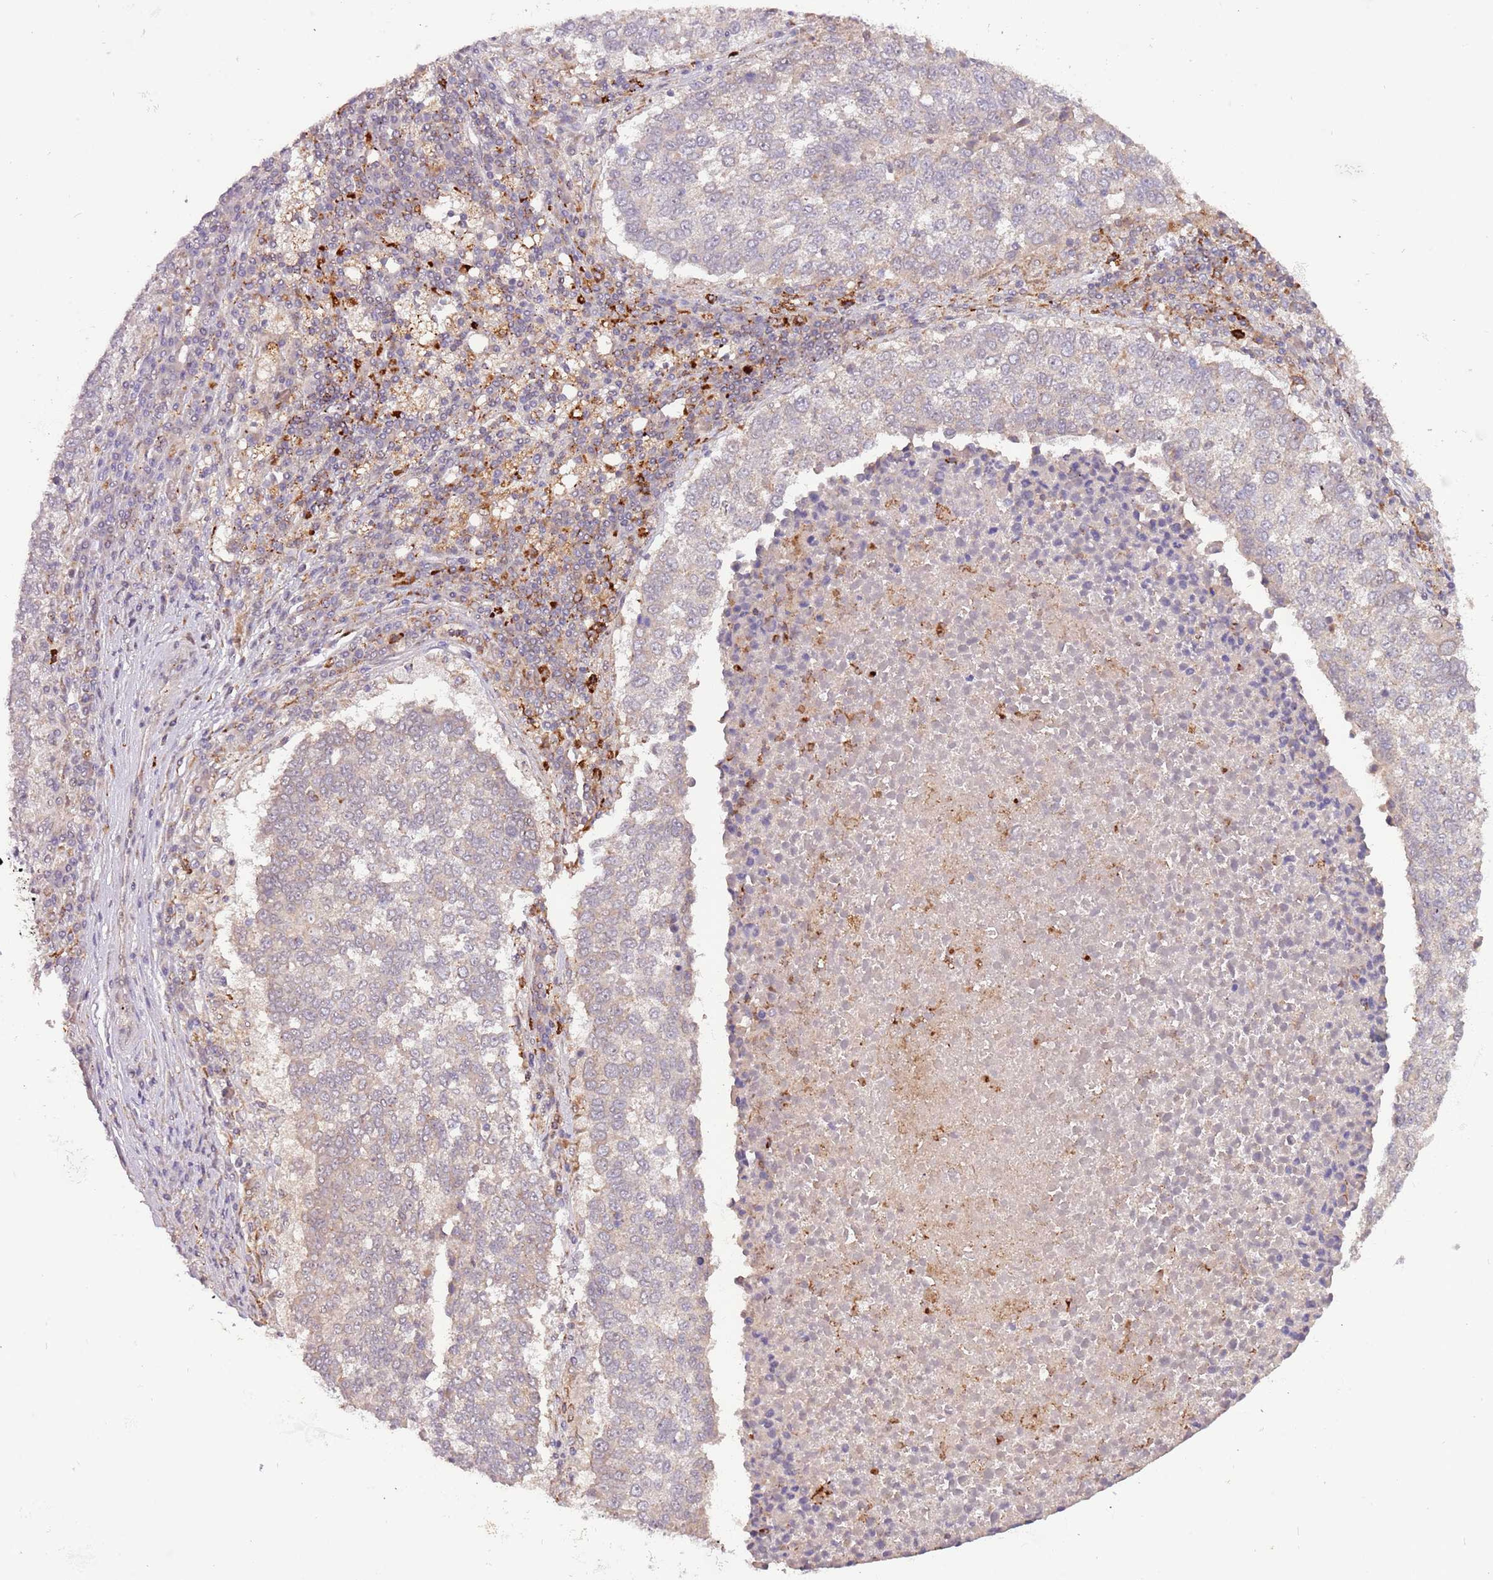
{"staining": {"intensity": "weak", "quantity": "<25%", "location": "cytoplasmic/membranous"}, "tissue": "lung cancer", "cell_type": "Tumor cells", "image_type": "cancer", "snomed": [{"axis": "morphology", "description": "Squamous cell carcinoma, NOS"}, {"axis": "topography", "description": "Lung"}], "caption": "Tumor cells show no significant protein positivity in lung squamous cell carcinoma.", "gene": "ULK3", "patient": {"sex": "male", "age": 73}}